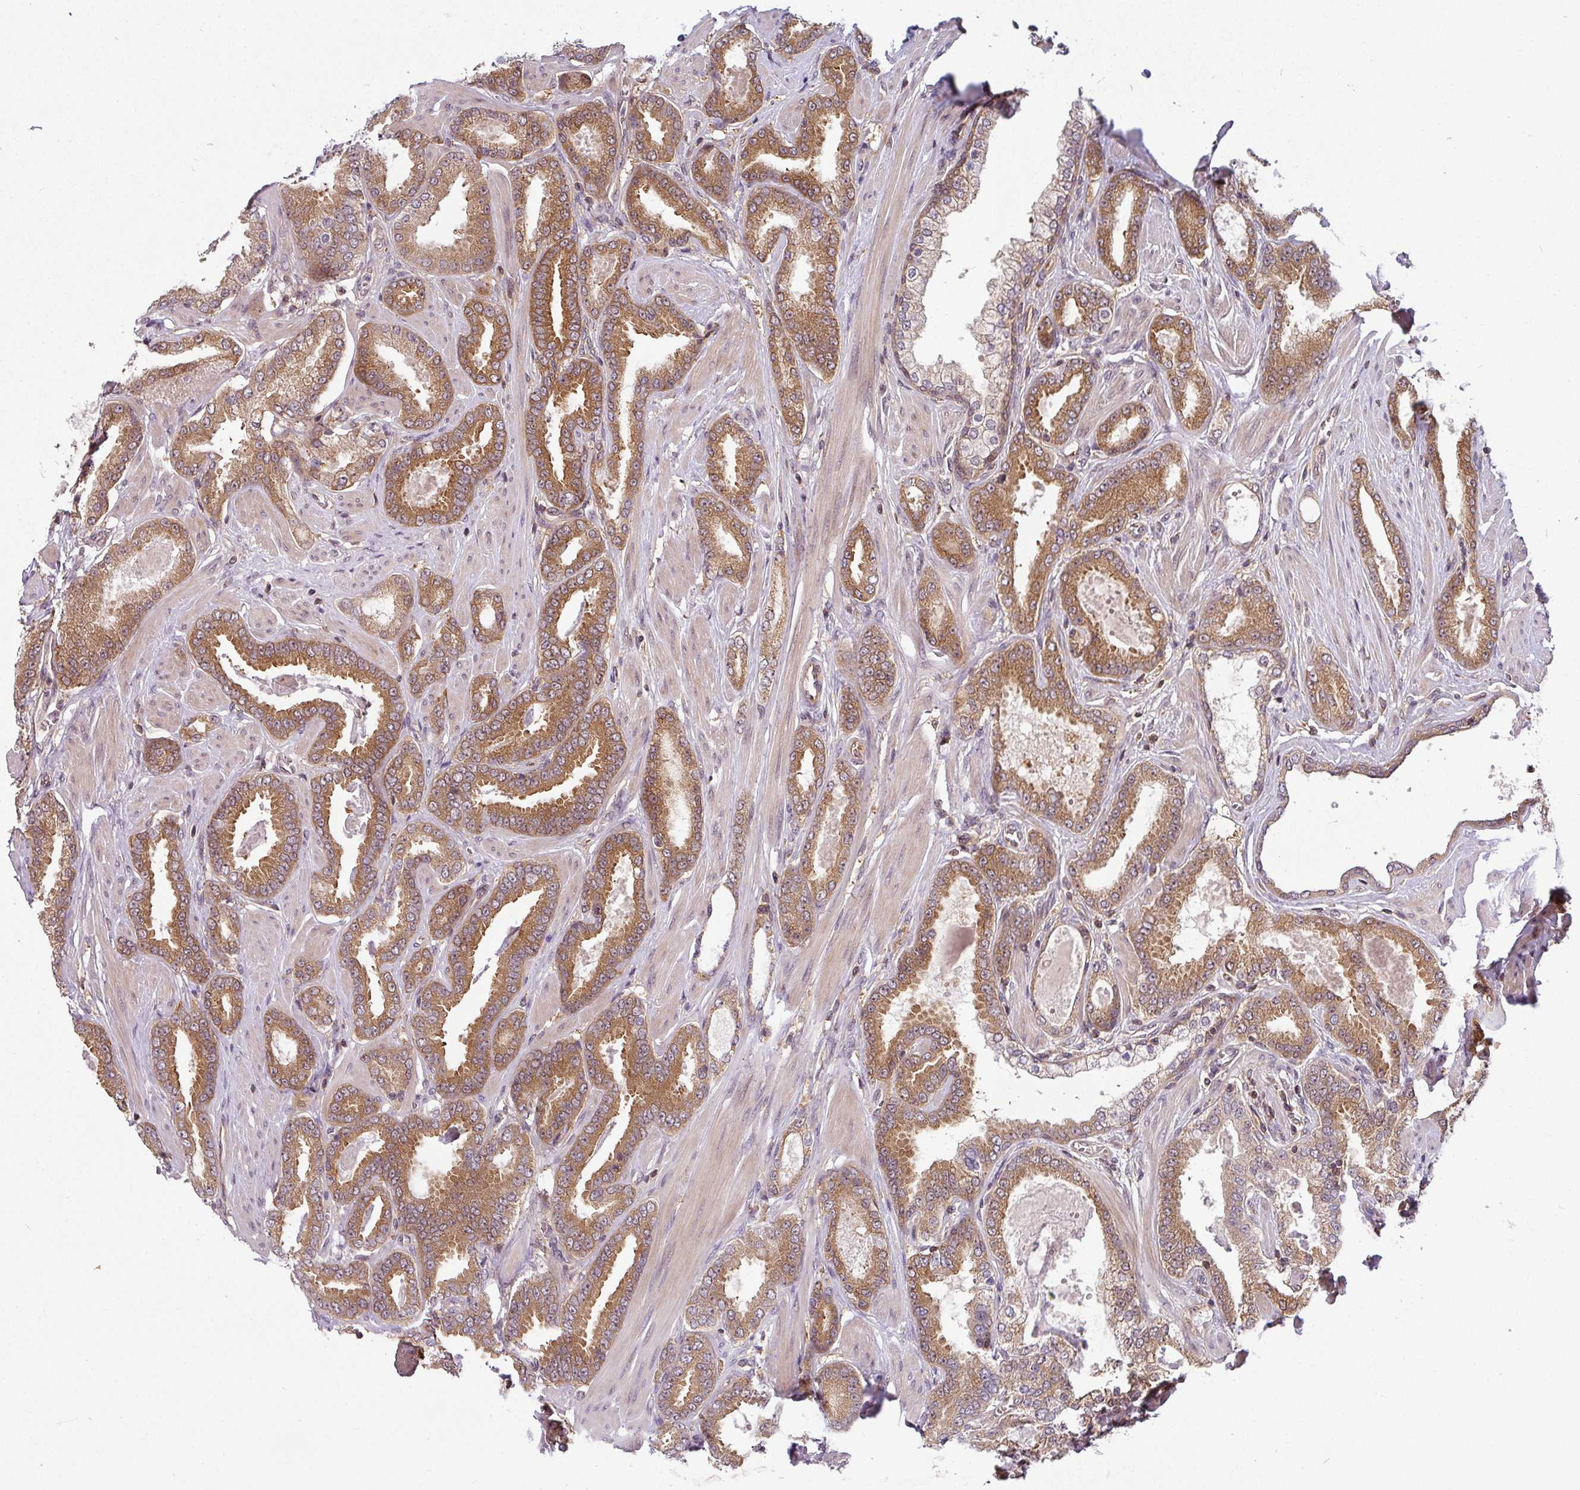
{"staining": {"intensity": "moderate", "quantity": ">75%", "location": "cytoplasmic/membranous"}, "tissue": "prostate cancer", "cell_type": "Tumor cells", "image_type": "cancer", "snomed": [{"axis": "morphology", "description": "Adenocarcinoma, Low grade"}, {"axis": "topography", "description": "Prostate"}], "caption": "An immunohistochemistry (IHC) photomicrograph of neoplastic tissue is shown. Protein staining in brown highlights moderate cytoplasmic/membranous positivity in prostate low-grade adenocarcinoma within tumor cells. (Stains: DAB (3,3'-diaminobenzidine) in brown, nuclei in blue, Microscopy: brightfield microscopy at high magnification).", "gene": "SHB", "patient": {"sex": "male", "age": 42}}